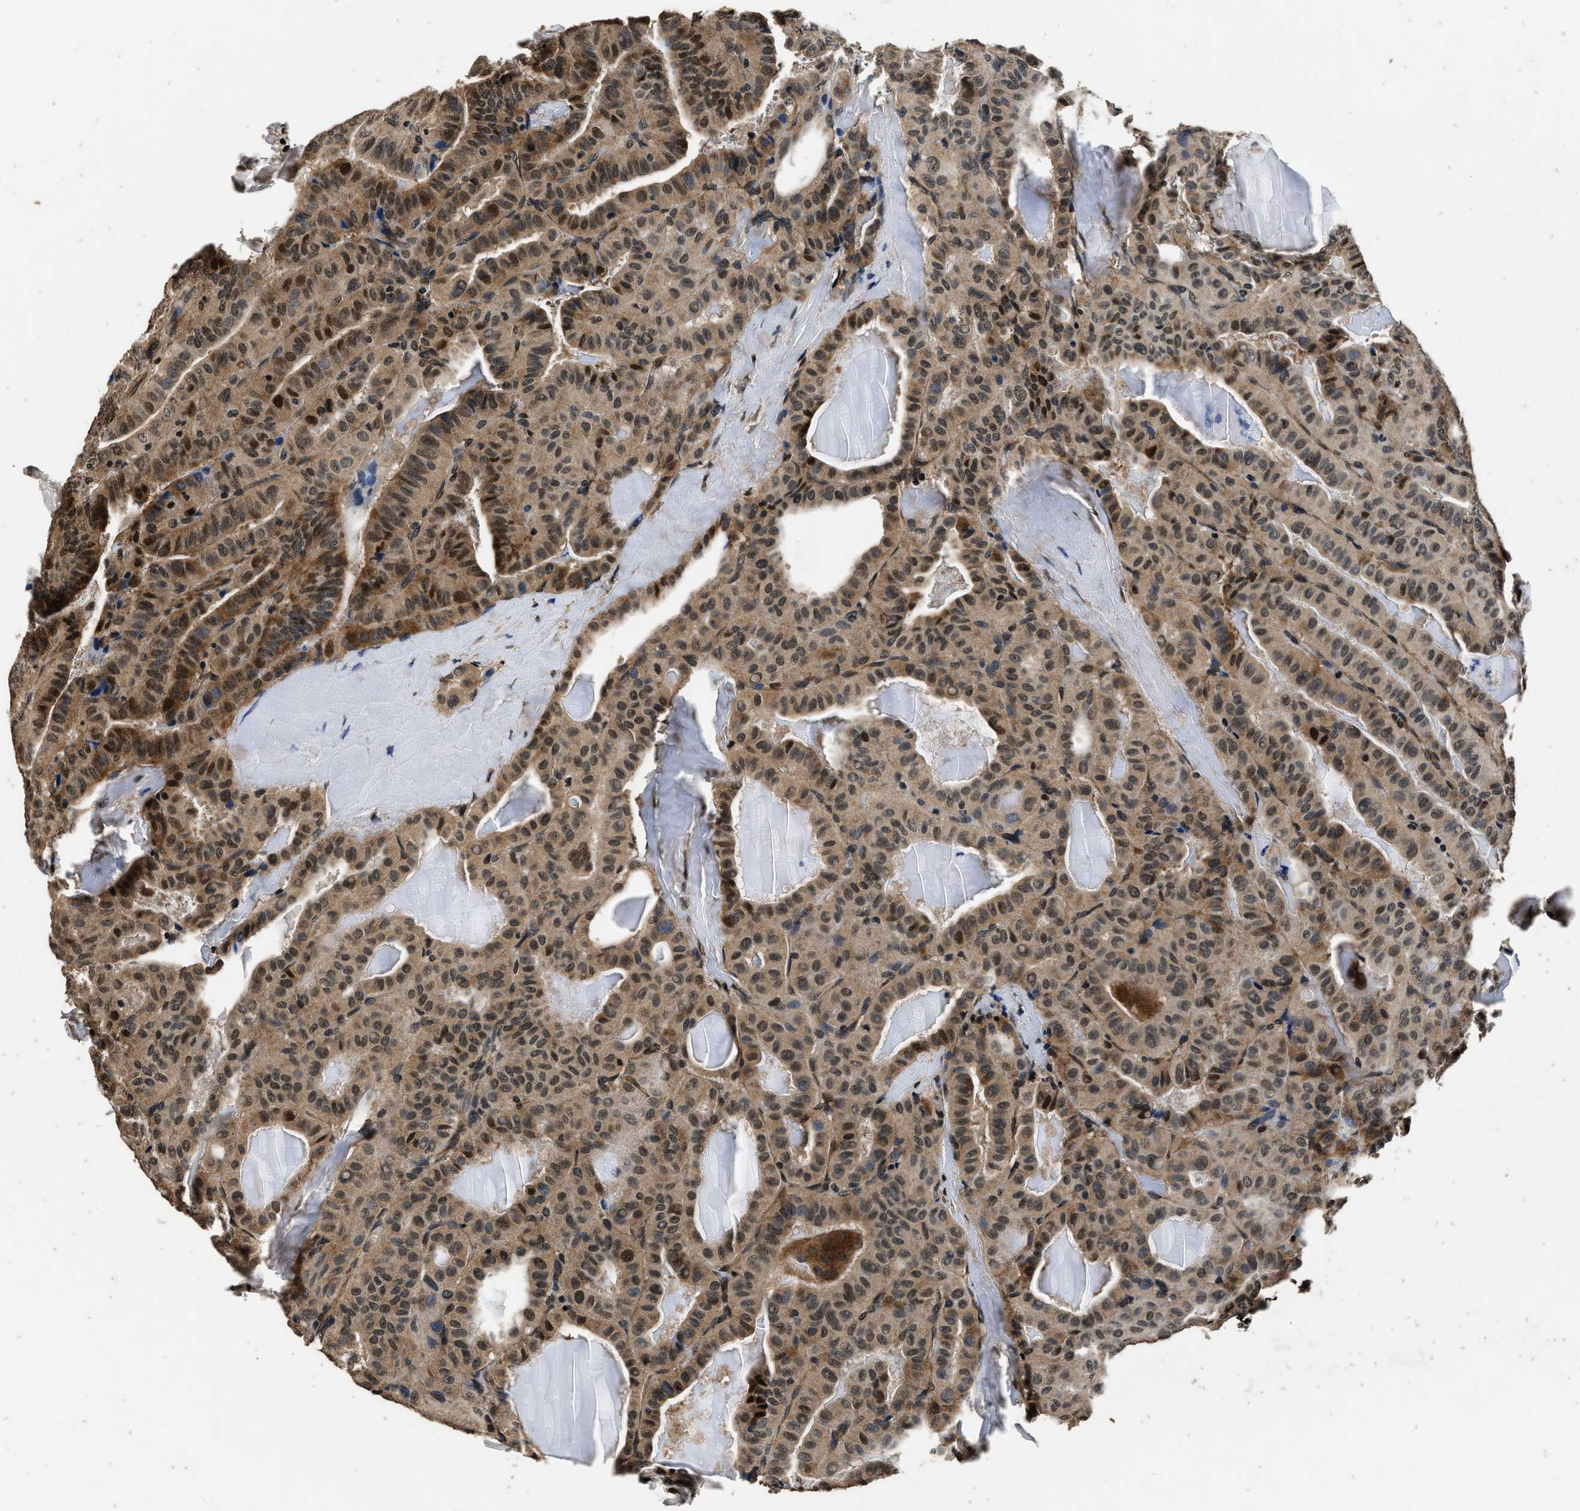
{"staining": {"intensity": "moderate", "quantity": ">75%", "location": "cytoplasmic/membranous,nuclear"}, "tissue": "thyroid cancer", "cell_type": "Tumor cells", "image_type": "cancer", "snomed": [{"axis": "morphology", "description": "Papillary adenocarcinoma, NOS"}, {"axis": "topography", "description": "Thyroid gland"}], "caption": "Thyroid papillary adenocarcinoma was stained to show a protein in brown. There is medium levels of moderate cytoplasmic/membranous and nuclear positivity in approximately >75% of tumor cells.", "gene": "CSTF1", "patient": {"sex": "male", "age": 77}}